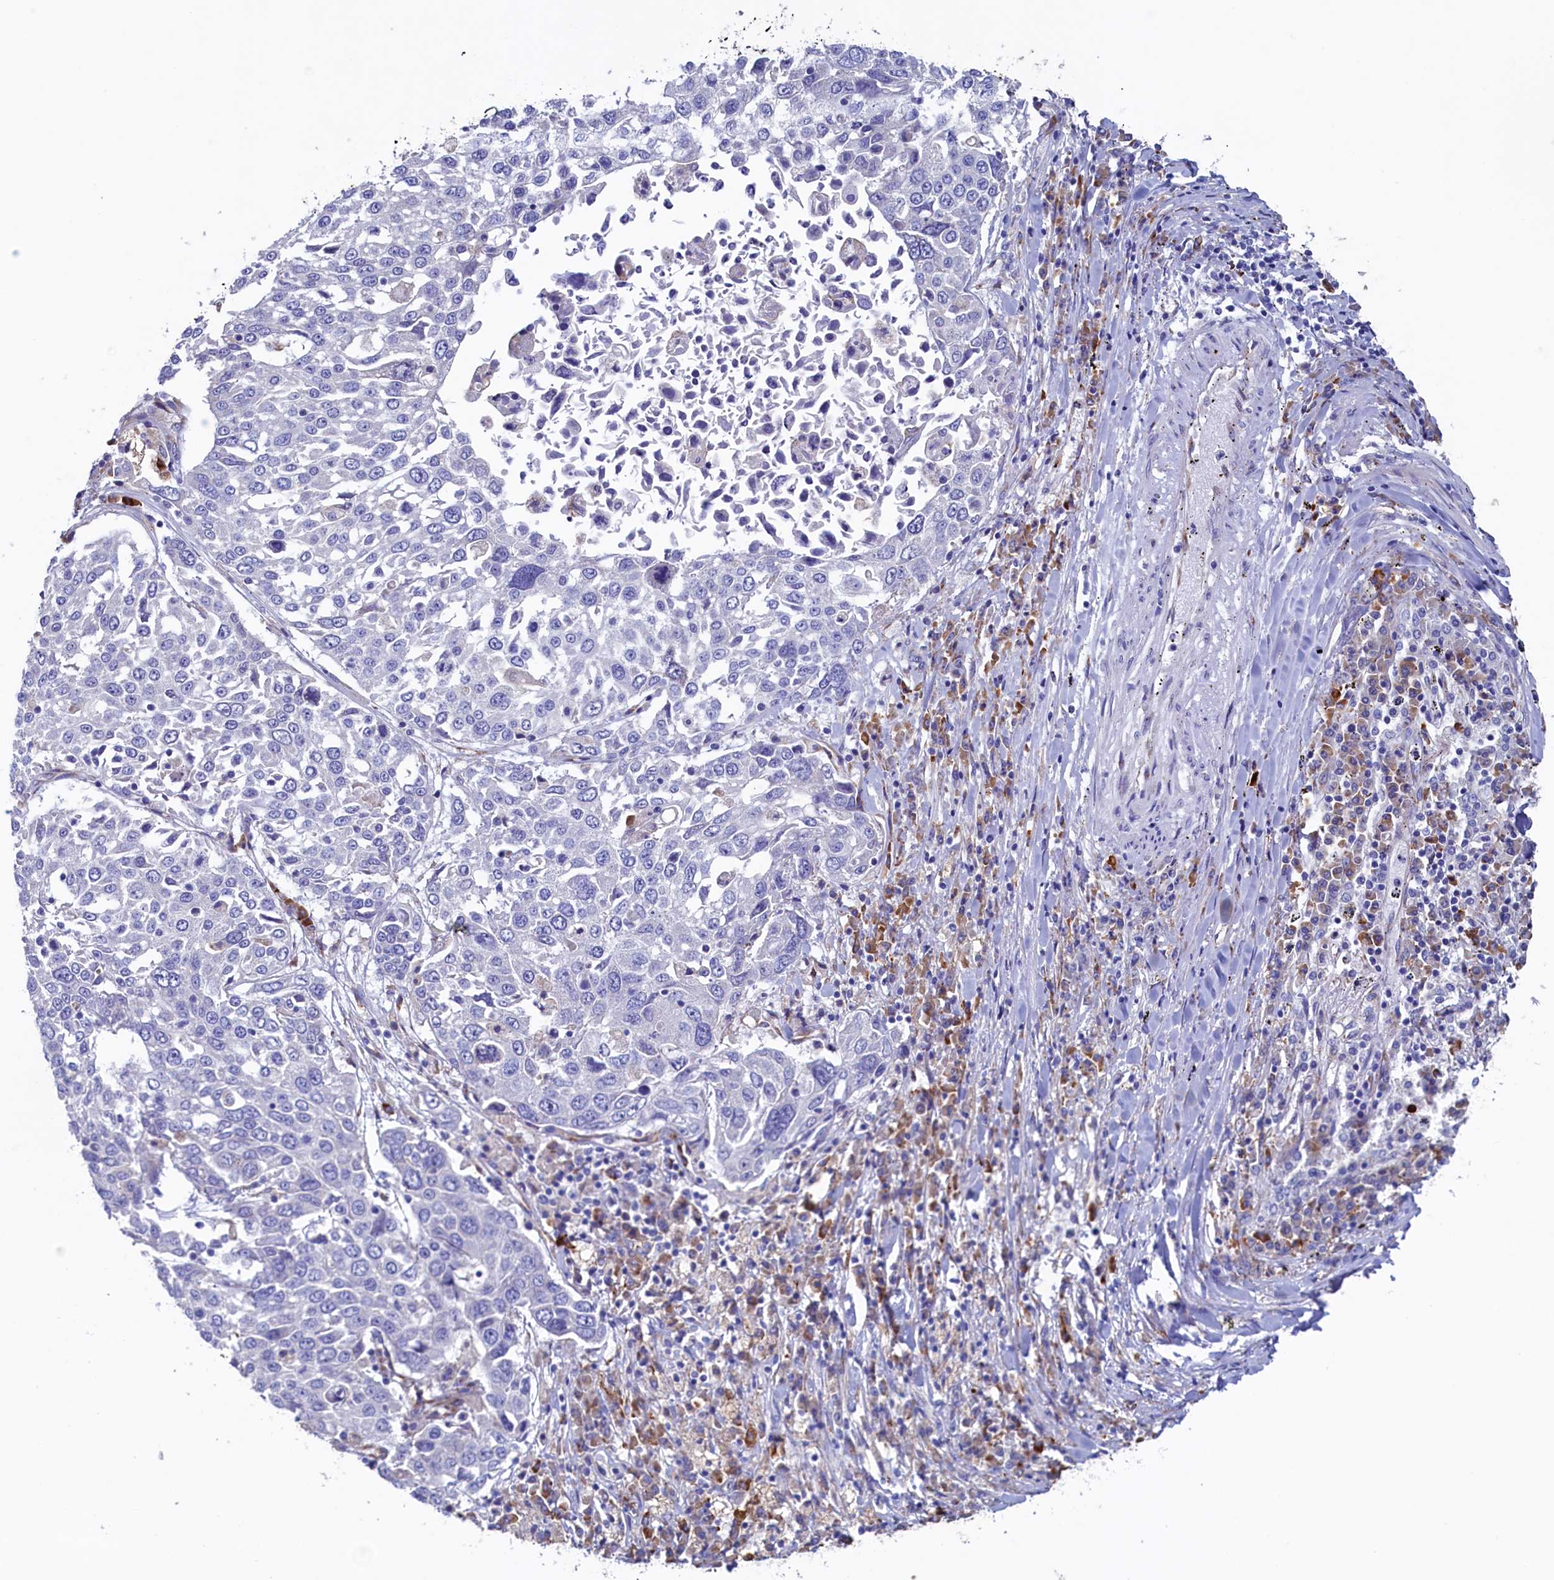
{"staining": {"intensity": "negative", "quantity": "none", "location": "none"}, "tissue": "lung cancer", "cell_type": "Tumor cells", "image_type": "cancer", "snomed": [{"axis": "morphology", "description": "Squamous cell carcinoma, NOS"}, {"axis": "topography", "description": "Lung"}], "caption": "Tumor cells are negative for brown protein staining in lung cancer (squamous cell carcinoma).", "gene": "CBLIF", "patient": {"sex": "male", "age": 65}}